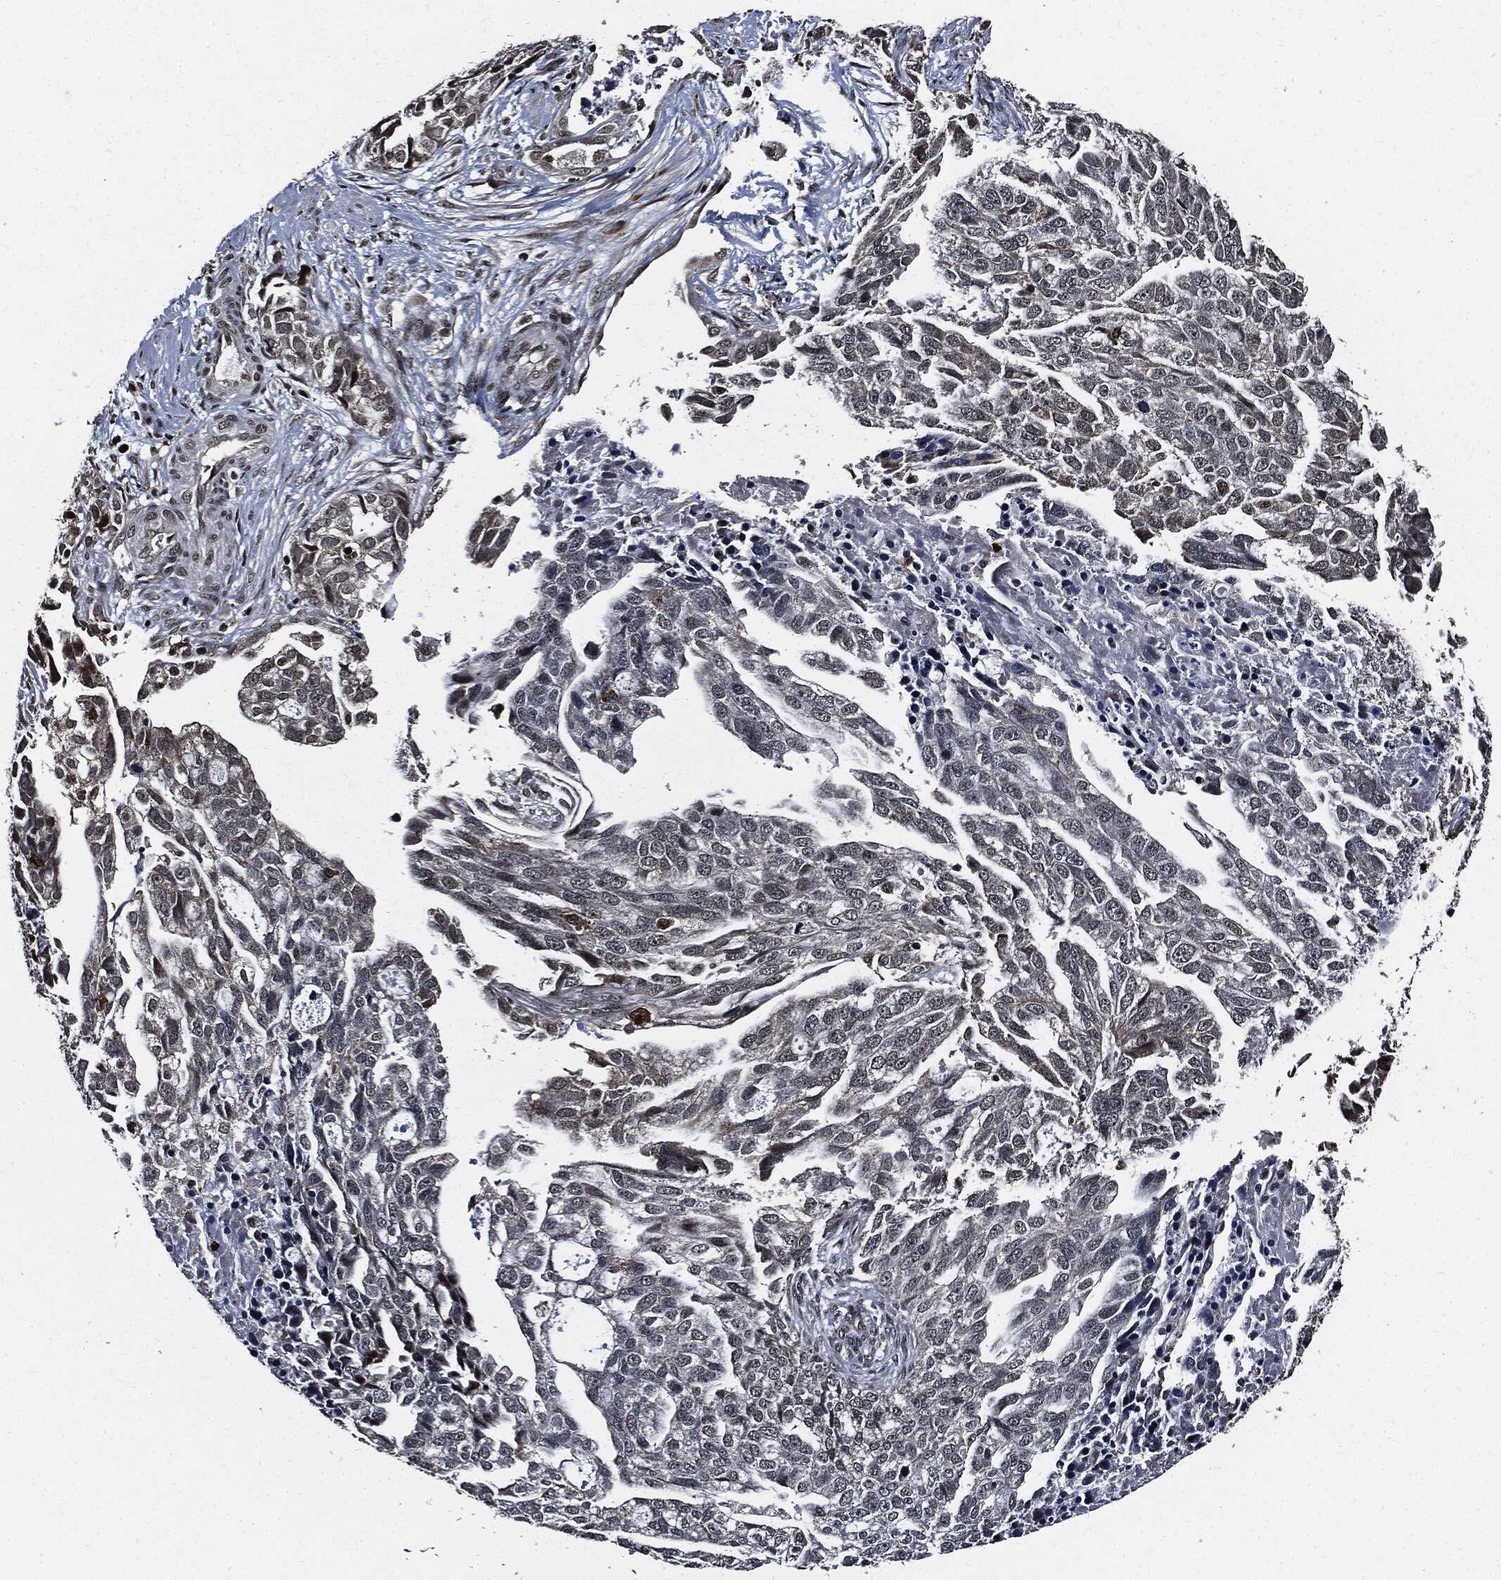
{"staining": {"intensity": "moderate", "quantity": "<25%", "location": "nuclear"}, "tissue": "ovarian cancer", "cell_type": "Tumor cells", "image_type": "cancer", "snomed": [{"axis": "morphology", "description": "Cystadenocarcinoma, serous, NOS"}, {"axis": "topography", "description": "Ovary"}], "caption": "Brown immunohistochemical staining in ovarian cancer displays moderate nuclear expression in approximately <25% of tumor cells.", "gene": "SUGT1", "patient": {"sex": "female", "age": 51}}